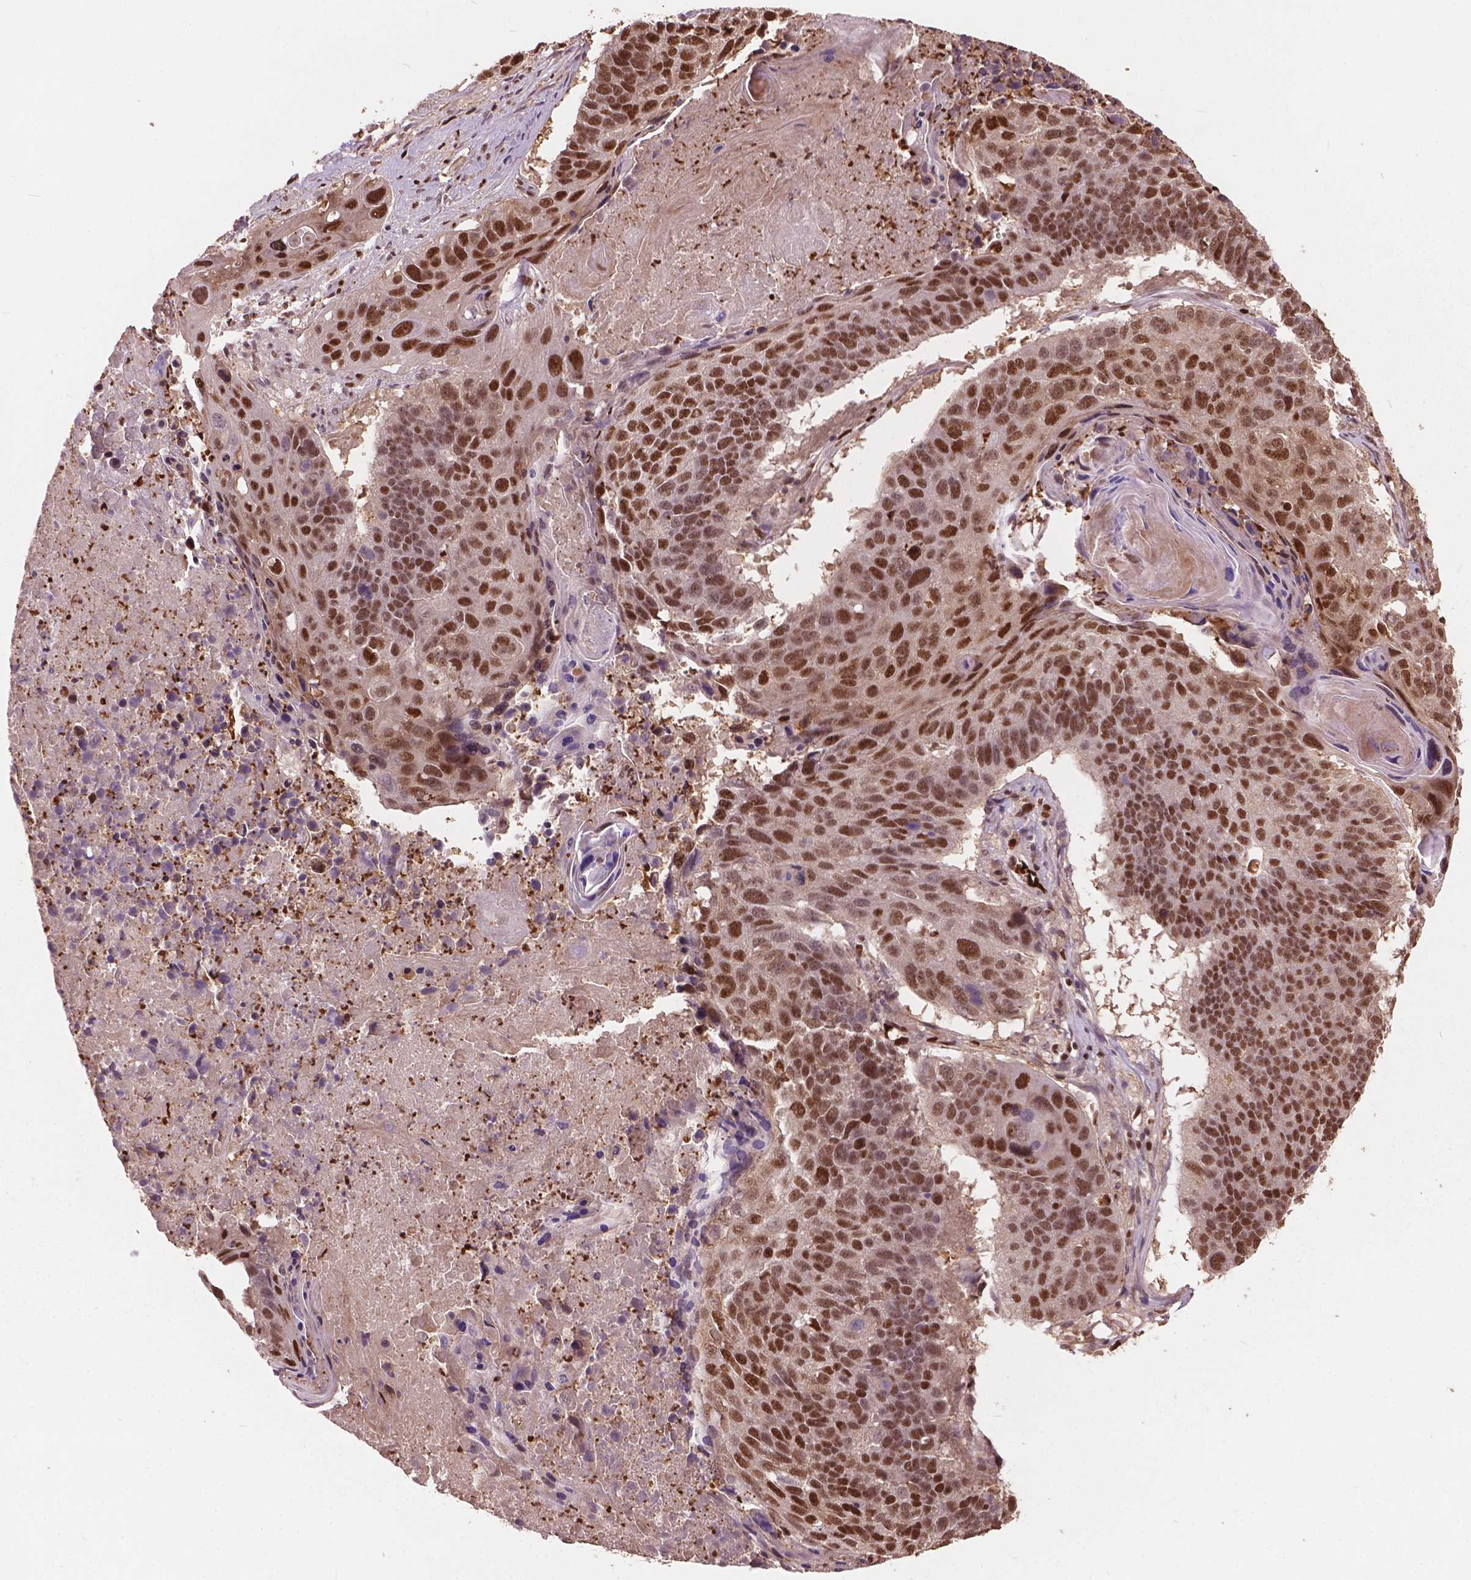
{"staining": {"intensity": "strong", "quantity": ">75%", "location": "nuclear"}, "tissue": "lung cancer", "cell_type": "Tumor cells", "image_type": "cancer", "snomed": [{"axis": "morphology", "description": "Squamous cell carcinoma, NOS"}, {"axis": "topography", "description": "Lung"}], "caption": "Immunohistochemical staining of lung cancer (squamous cell carcinoma) shows strong nuclear protein expression in about >75% of tumor cells.", "gene": "ANP32B", "patient": {"sex": "male", "age": 73}}